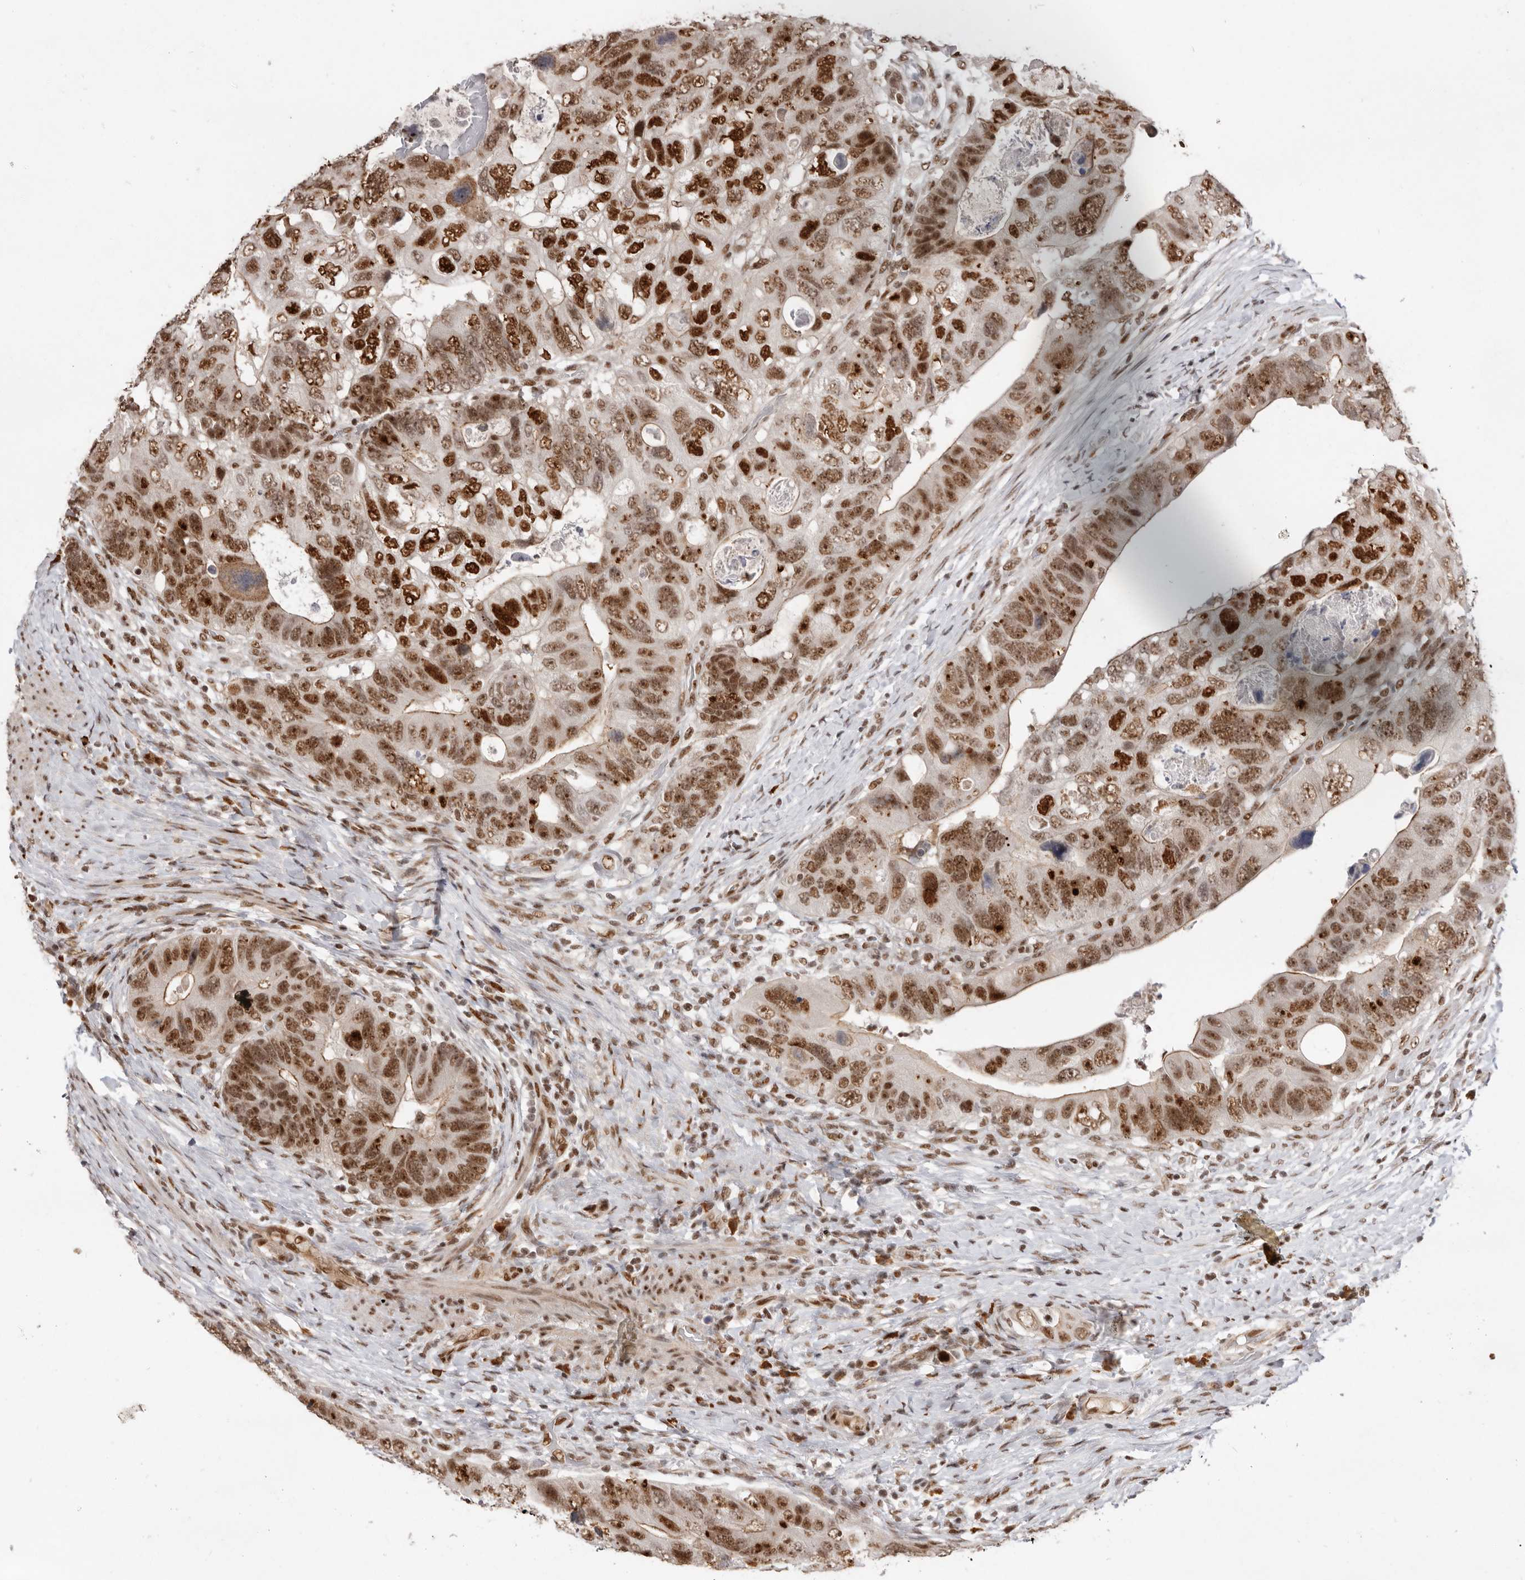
{"staining": {"intensity": "strong", "quantity": ">75%", "location": "nuclear"}, "tissue": "colorectal cancer", "cell_type": "Tumor cells", "image_type": "cancer", "snomed": [{"axis": "morphology", "description": "Adenocarcinoma, NOS"}, {"axis": "topography", "description": "Rectum"}], "caption": "Strong nuclear protein positivity is identified in about >75% of tumor cells in colorectal cancer (adenocarcinoma).", "gene": "CHTOP", "patient": {"sex": "male", "age": 59}}